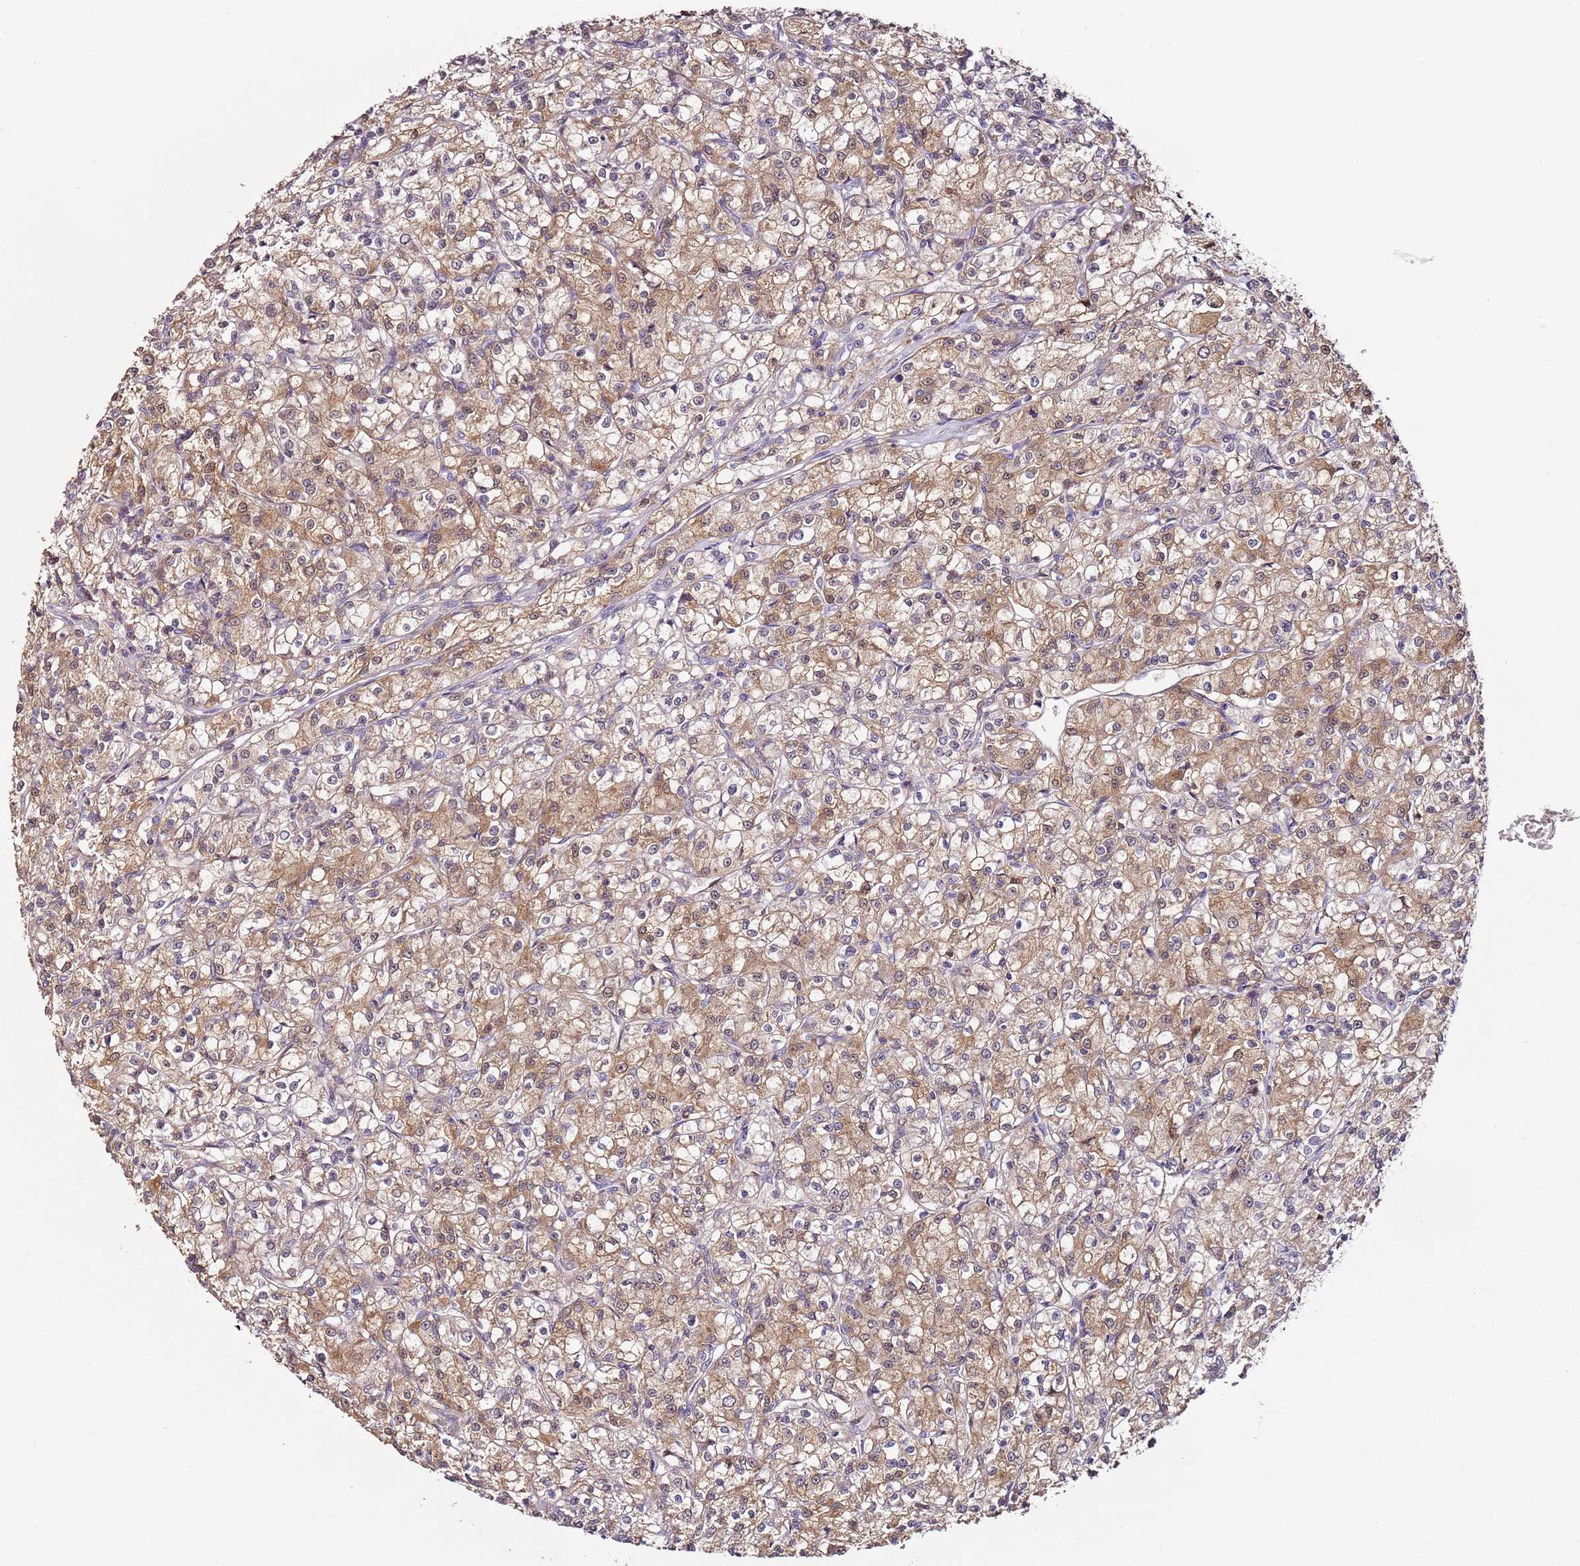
{"staining": {"intensity": "moderate", "quantity": "25%-75%", "location": "cytoplasmic/membranous"}, "tissue": "renal cancer", "cell_type": "Tumor cells", "image_type": "cancer", "snomed": [{"axis": "morphology", "description": "Adenocarcinoma, NOS"}, {"axis": "topography", "description": "Kidney"}], "caption": "Immunohistochemistry (IHC) micrograph of renal cancer (adenocarcinoma) stained for a protein (brown), which reveals medium levels of moderate cytoplasmic/membranous positivity in approximately 25%-75% of tumor cells.", "gene": "MDH1", "patient": {"sex": "female", "age": 59}}